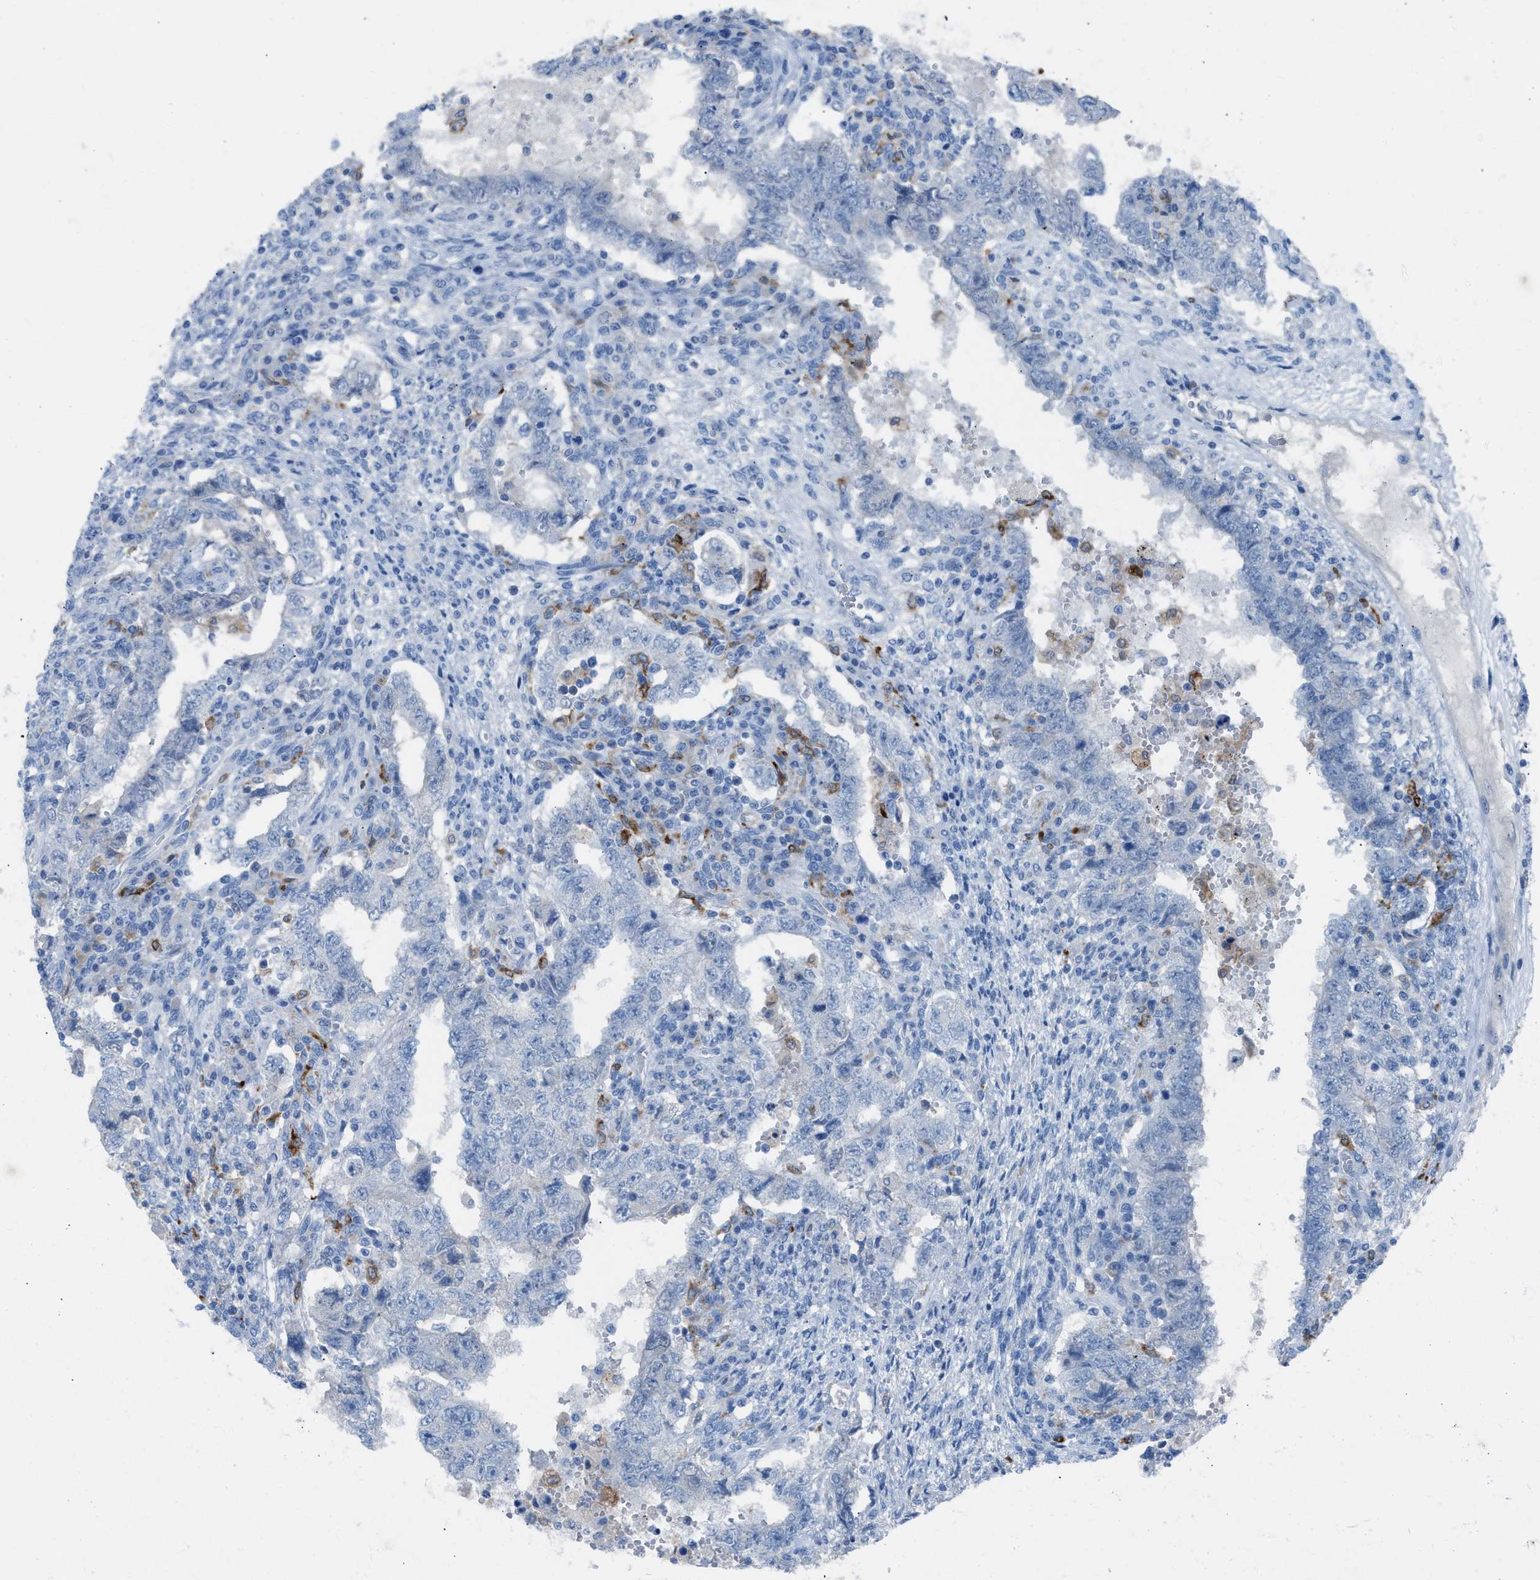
{"staining": {"intensity": "negative", "quantity": "none", "location": "none"}, "tissue": "testis cancer", "cell_type": "Tumor cells", "image_type": "cancer", "snomed": [{"axis": "morphology", "description": "Carcinoma, Embryonal, NOS"}, {"axis": "topography", "description": "Testis"}], "caption": "There is no significant staining in tumor cells of testis cancer.", "gene": "CLEC10A", "patient": {"sex": "male", "age": 26}}